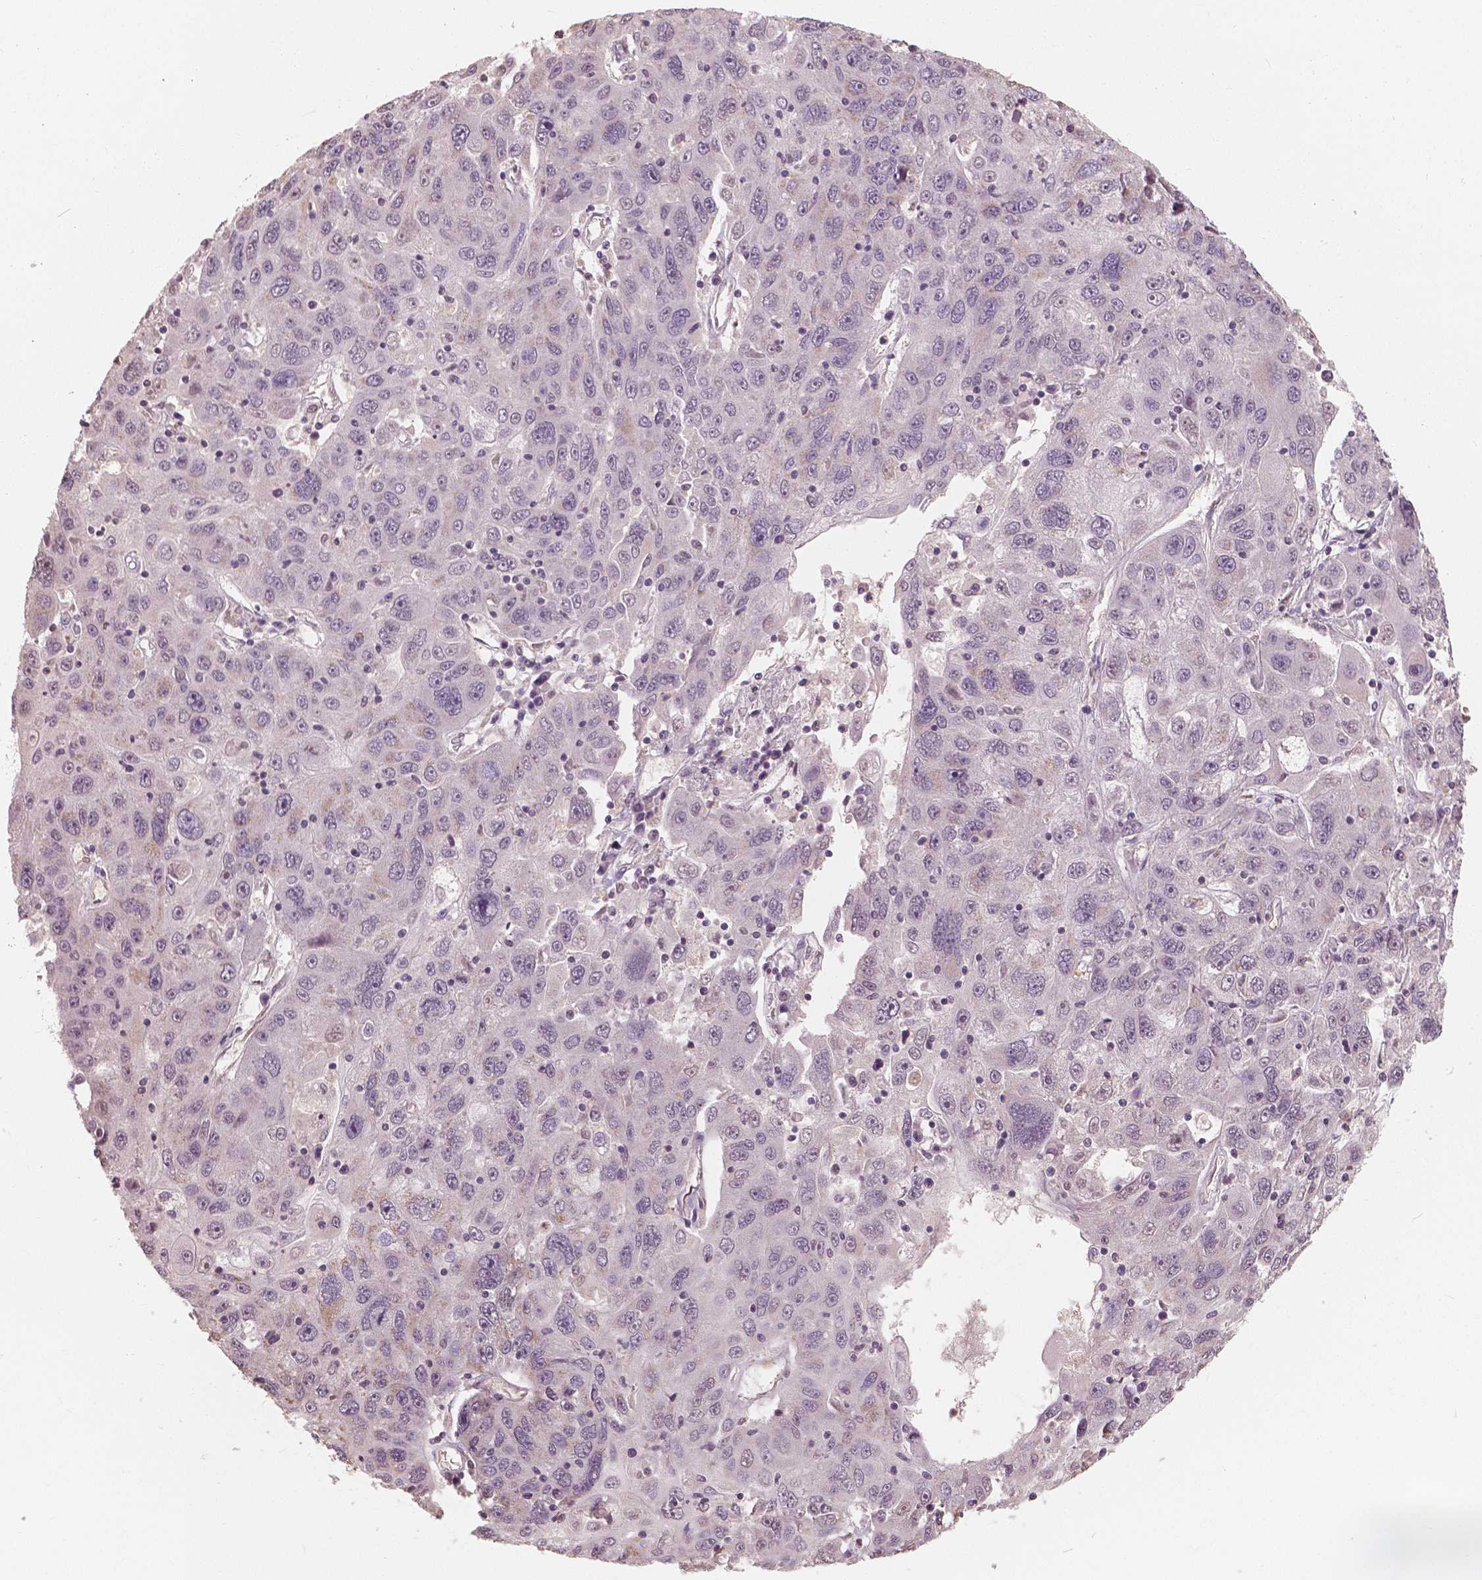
{"staining": {"intensity": "negative", "quantity": "none", "location": "none"}, "tissue": "stomach cancer", "cell_type": "Tumor cells", "image_type": "cancer", "snomed": [{"axis": "morphology", "description": "Adenocarcinoma, NOS"}, {"axis": "topography", "description": "Stomach"}], "caption": "Immunohistochemical staining of stomach cancer (adenocarcinoma) displays no significant staining in tumor cells.", "gene": "SAT2", "patient": {"sex": "male", "age": 56}}